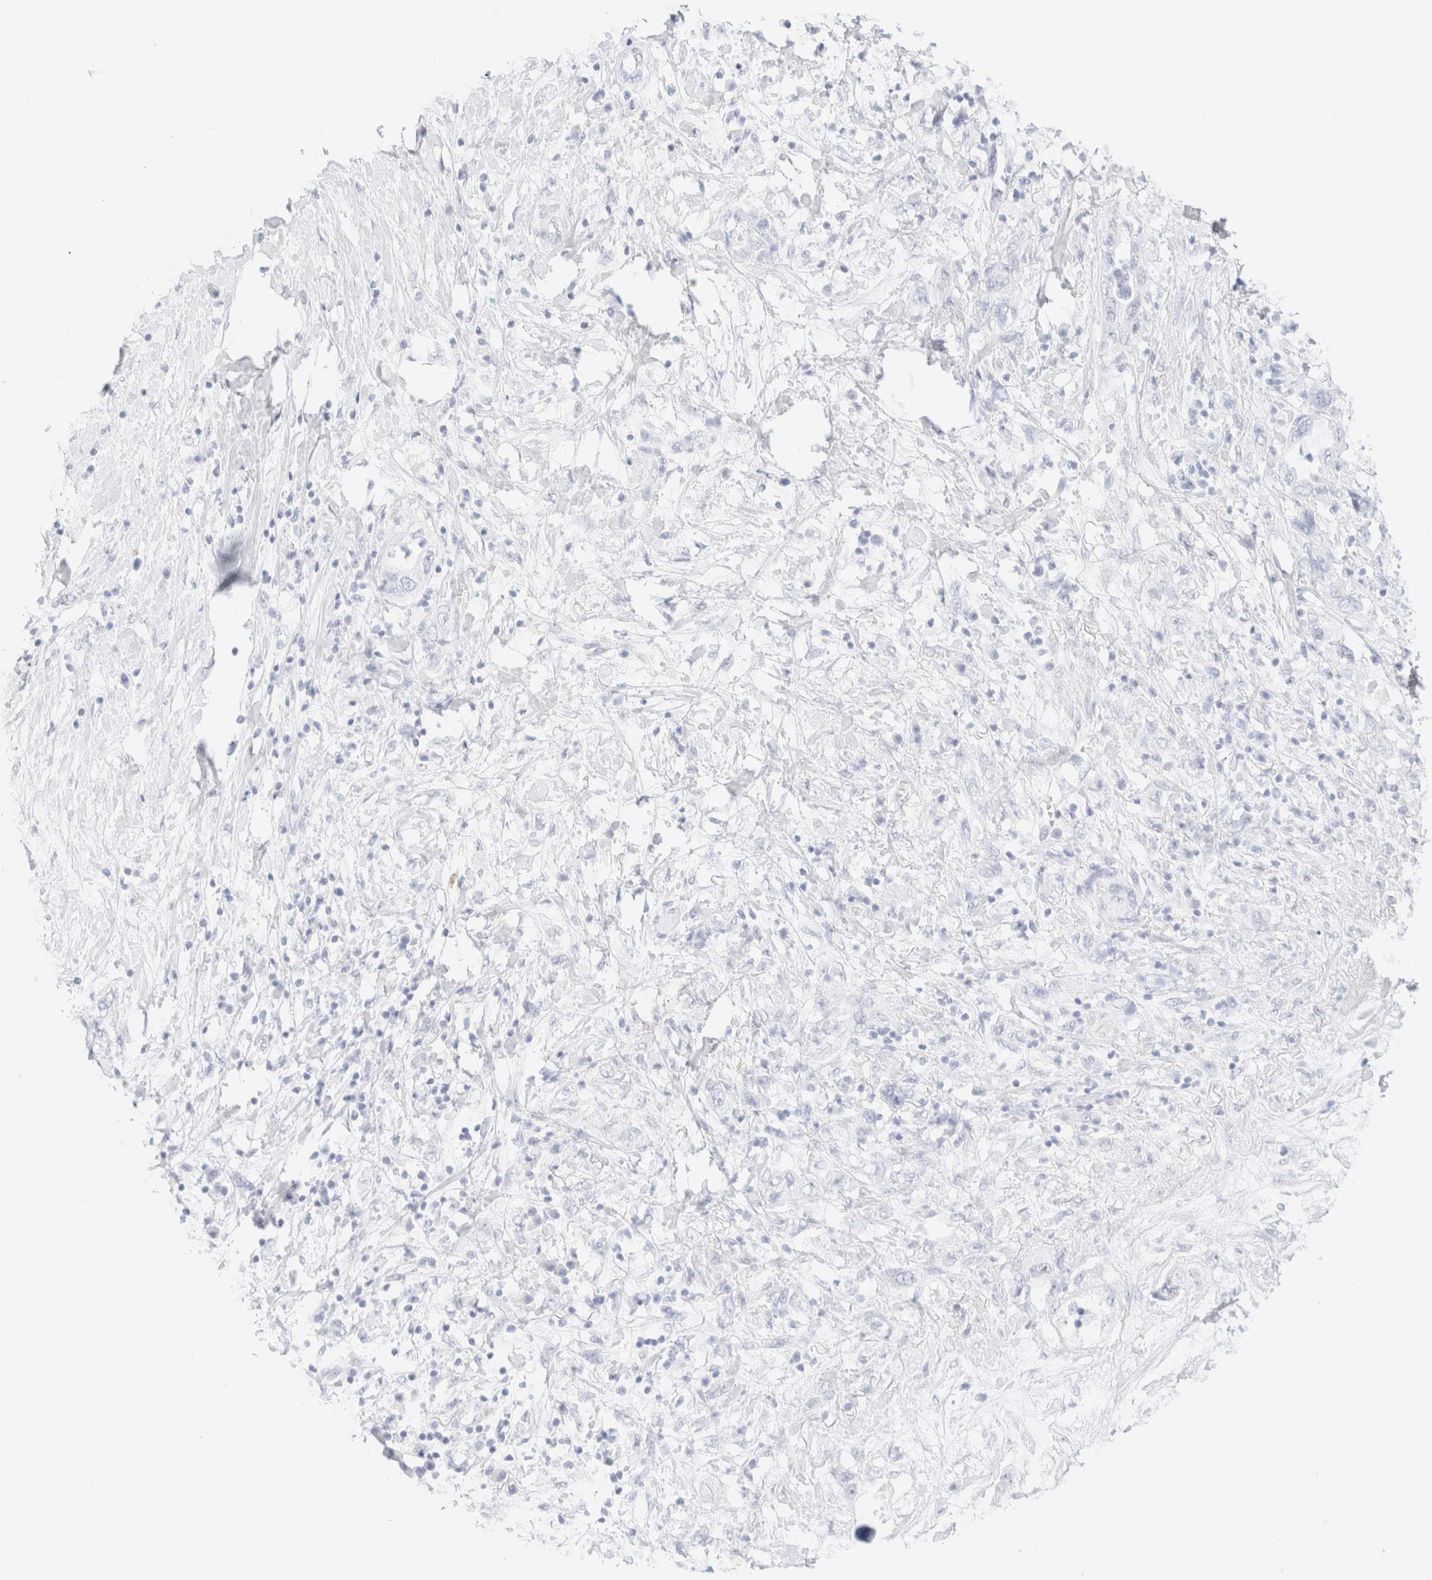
{"staining": {"intensity": "negative", "quantity": "none", "location": "none"}, "tissue": "pancreatic cancer", "cell_type": "Tumor cells", "image_type": "cancer", "snomed": [{"axis": "morphology", "description": "Adenocarcinoma, NOS"}, {"axis": "topography", "description": "Pancreas"}], "caption": "Immunohistochemical staining of human adenocarcinoma (pancreatic) exhibits no significant positivity in tumor cells. (IHC, brightfield microscopy, high magnification).", "gene": "KRT15", "patient": {"sex": "female", "age": 73}}